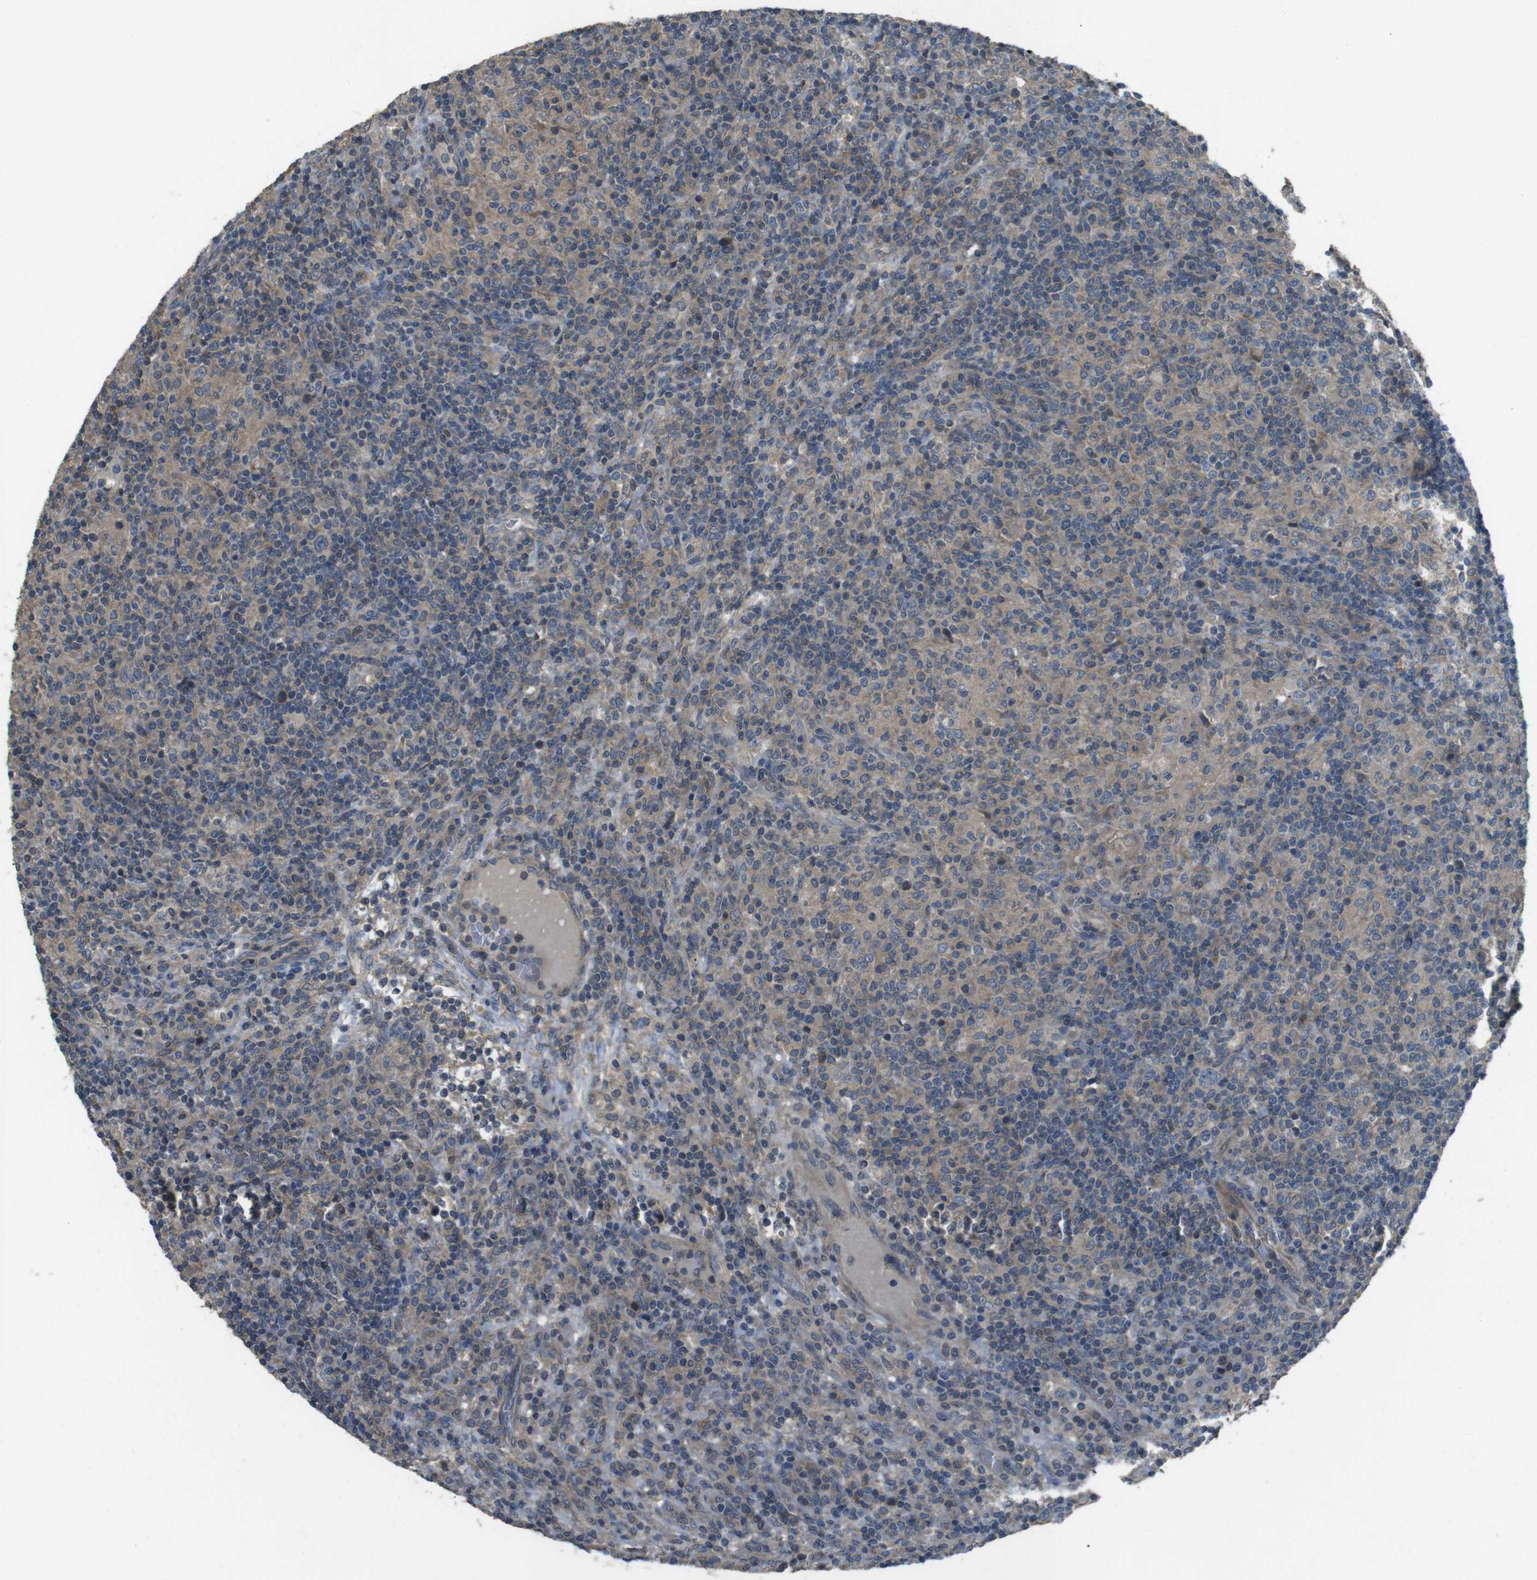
{"staining": {"intensity": "weak", "quantity": ">75%", "location": "cytoplasmic/membranous"}, "tissue": "lymphoma", "cell_type": "Tumor cells", "image_type": "cancer", "snomed": [{"axis": "morphology", "description": "Hodgkin's disease, NOS"}, {"axis": "topography", "description": "Lymph node"}], "caption": "Immunohistochemistry of human Hodgkin's disease exhibits low levels of weak cytoplasmic/membranous expression in about >75% of tumor cells. The staining is performed using DAB (3,3'-diaminobenzidine) brown chromogen to label protein expression. The nuclei are counter-stained blue using hematoxylin.", "gene": "FUT2", "patient": {"sex": "male", "age": 70}}